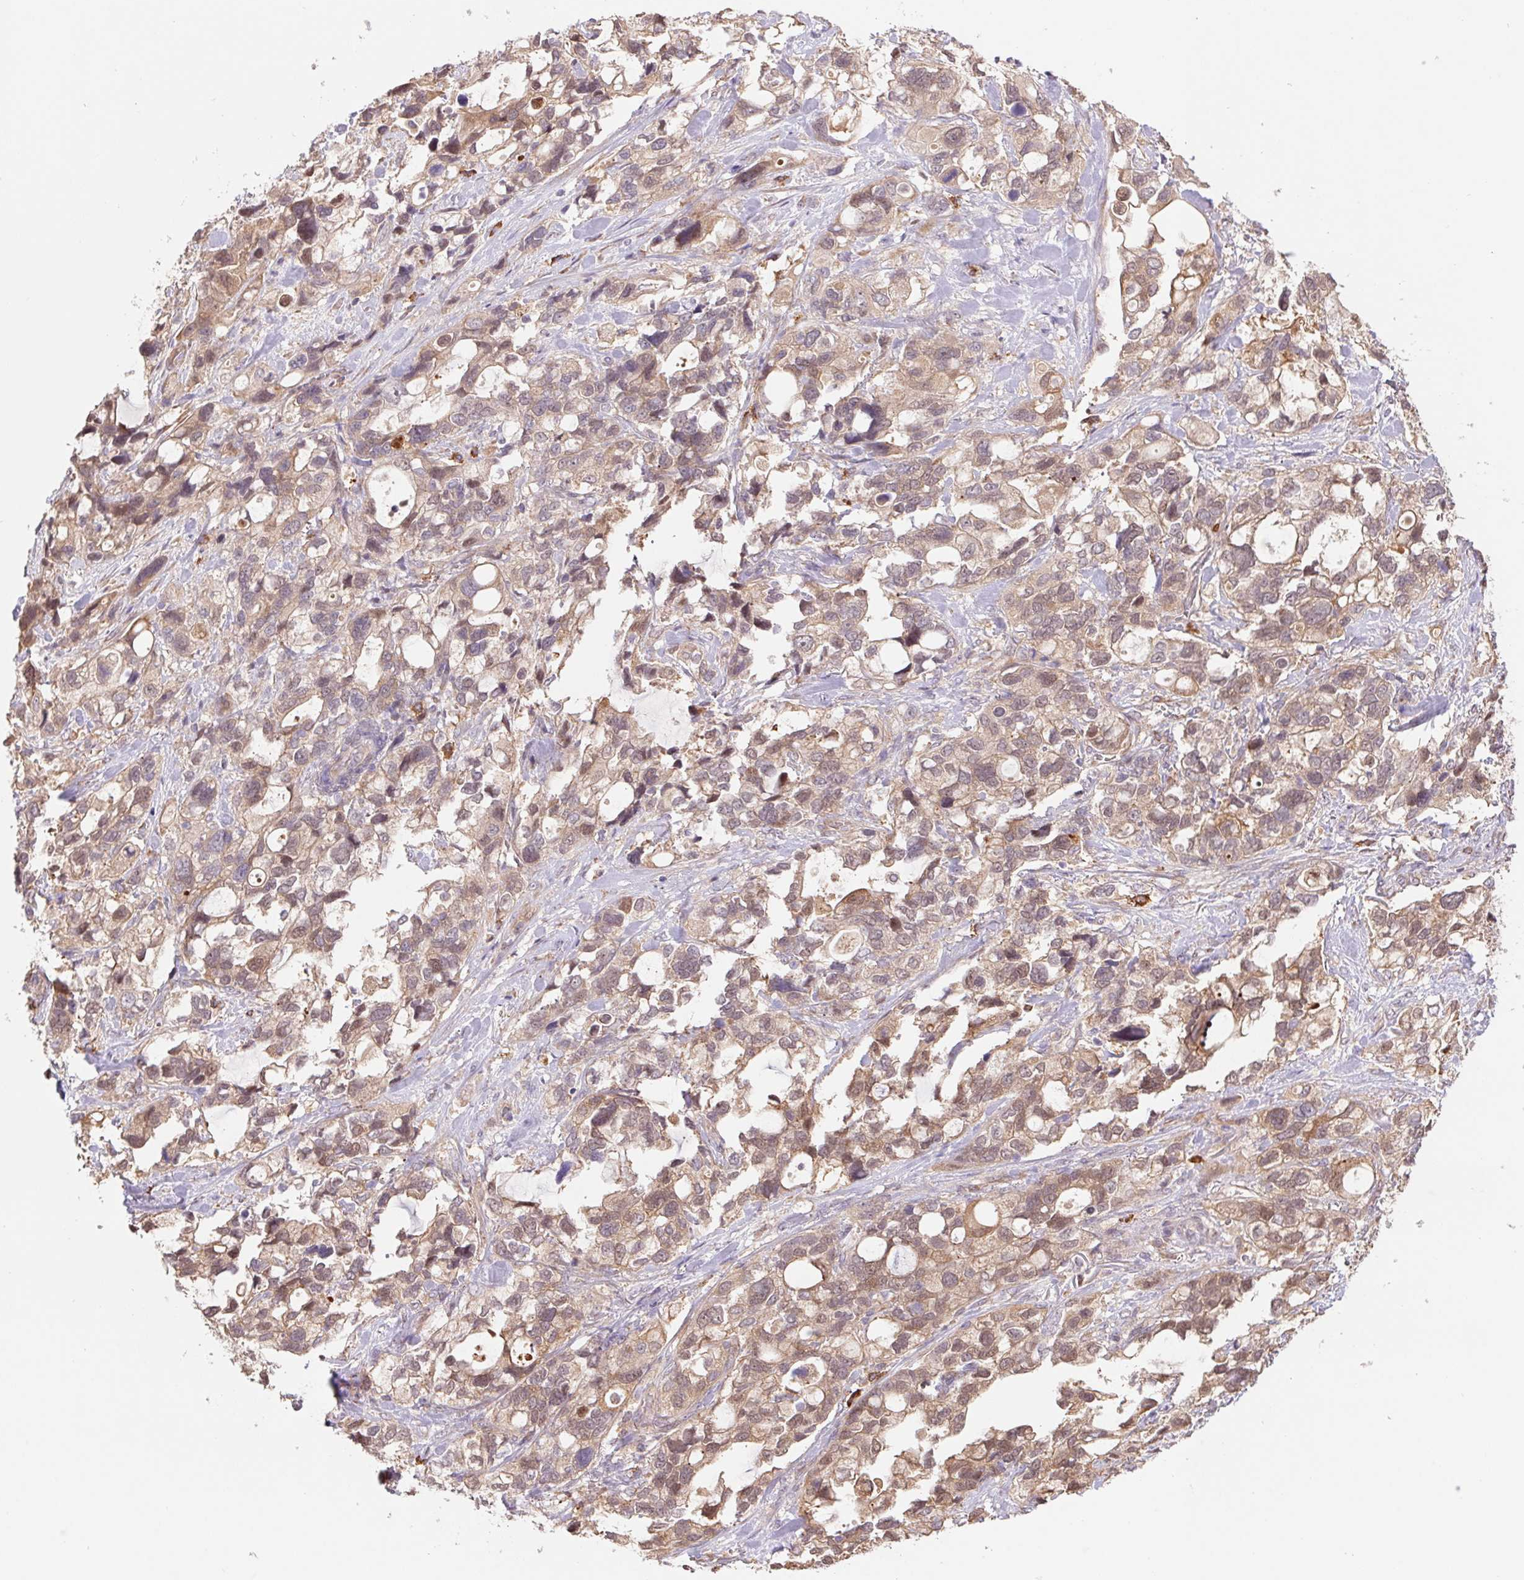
{"staining": {"intensity": "weak", "quantity": "25%-75%", "location": "cytoplasmic/membranous,nuclear"}, "tissue": "stomach cancer", "cell_type": "Tumor cells", "image_type": "cancer", "snomed": [{"axis": "morphology", "description": "Adenocarcinoma, NOS"}, {"axis": "topography", "description": "Stomach, upper"}], "caption": "IHC photomicrograph of neoplastic tissue: stomach cancer stained using IHC demonstrates low levels of weak protein expression localized specifically in the cytoplasmic/membranous and nuclear of tumor cells, appearing as a cytoplasmic/membranous and nuclear brown color.", "gene": "RRM1", "patient": {"sex": "female", "age": 81}}